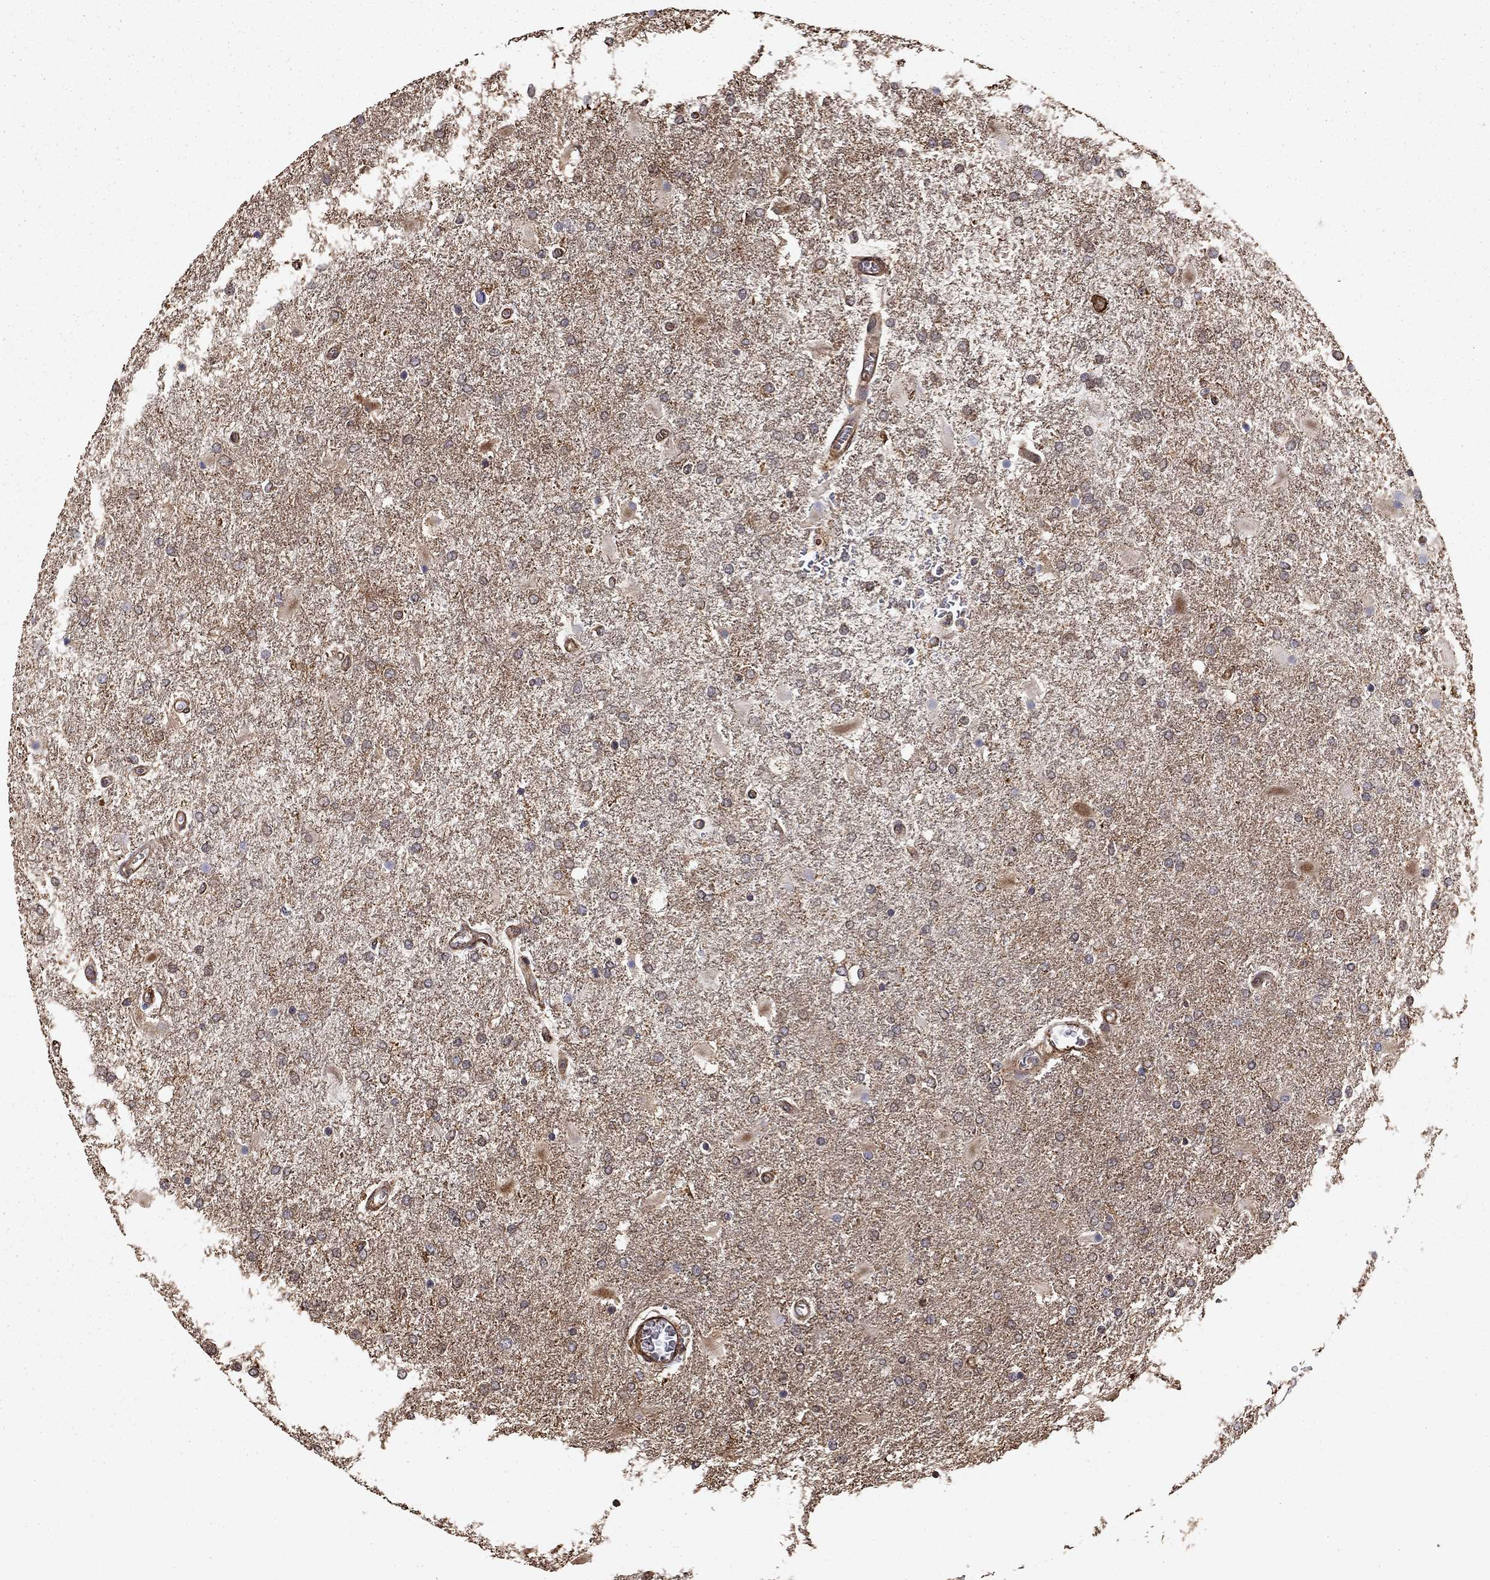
{"staining": {"intensity": "negative", "quantity": "none", "location": "none"}, "tissue": "glioma", "cell_type": "Tumor cells", "image_type": "cancer", "snomed": [{"axis": "morphology", "description": "Glioma, malignant, High grade"}, {"axis": "topography", "description": "Cerebral cortex"}], "caption": "Tumor cells show no significant protein expression in glioma.", "gene": "HABP4", "patient": {"sex": "male", "age": 79}}